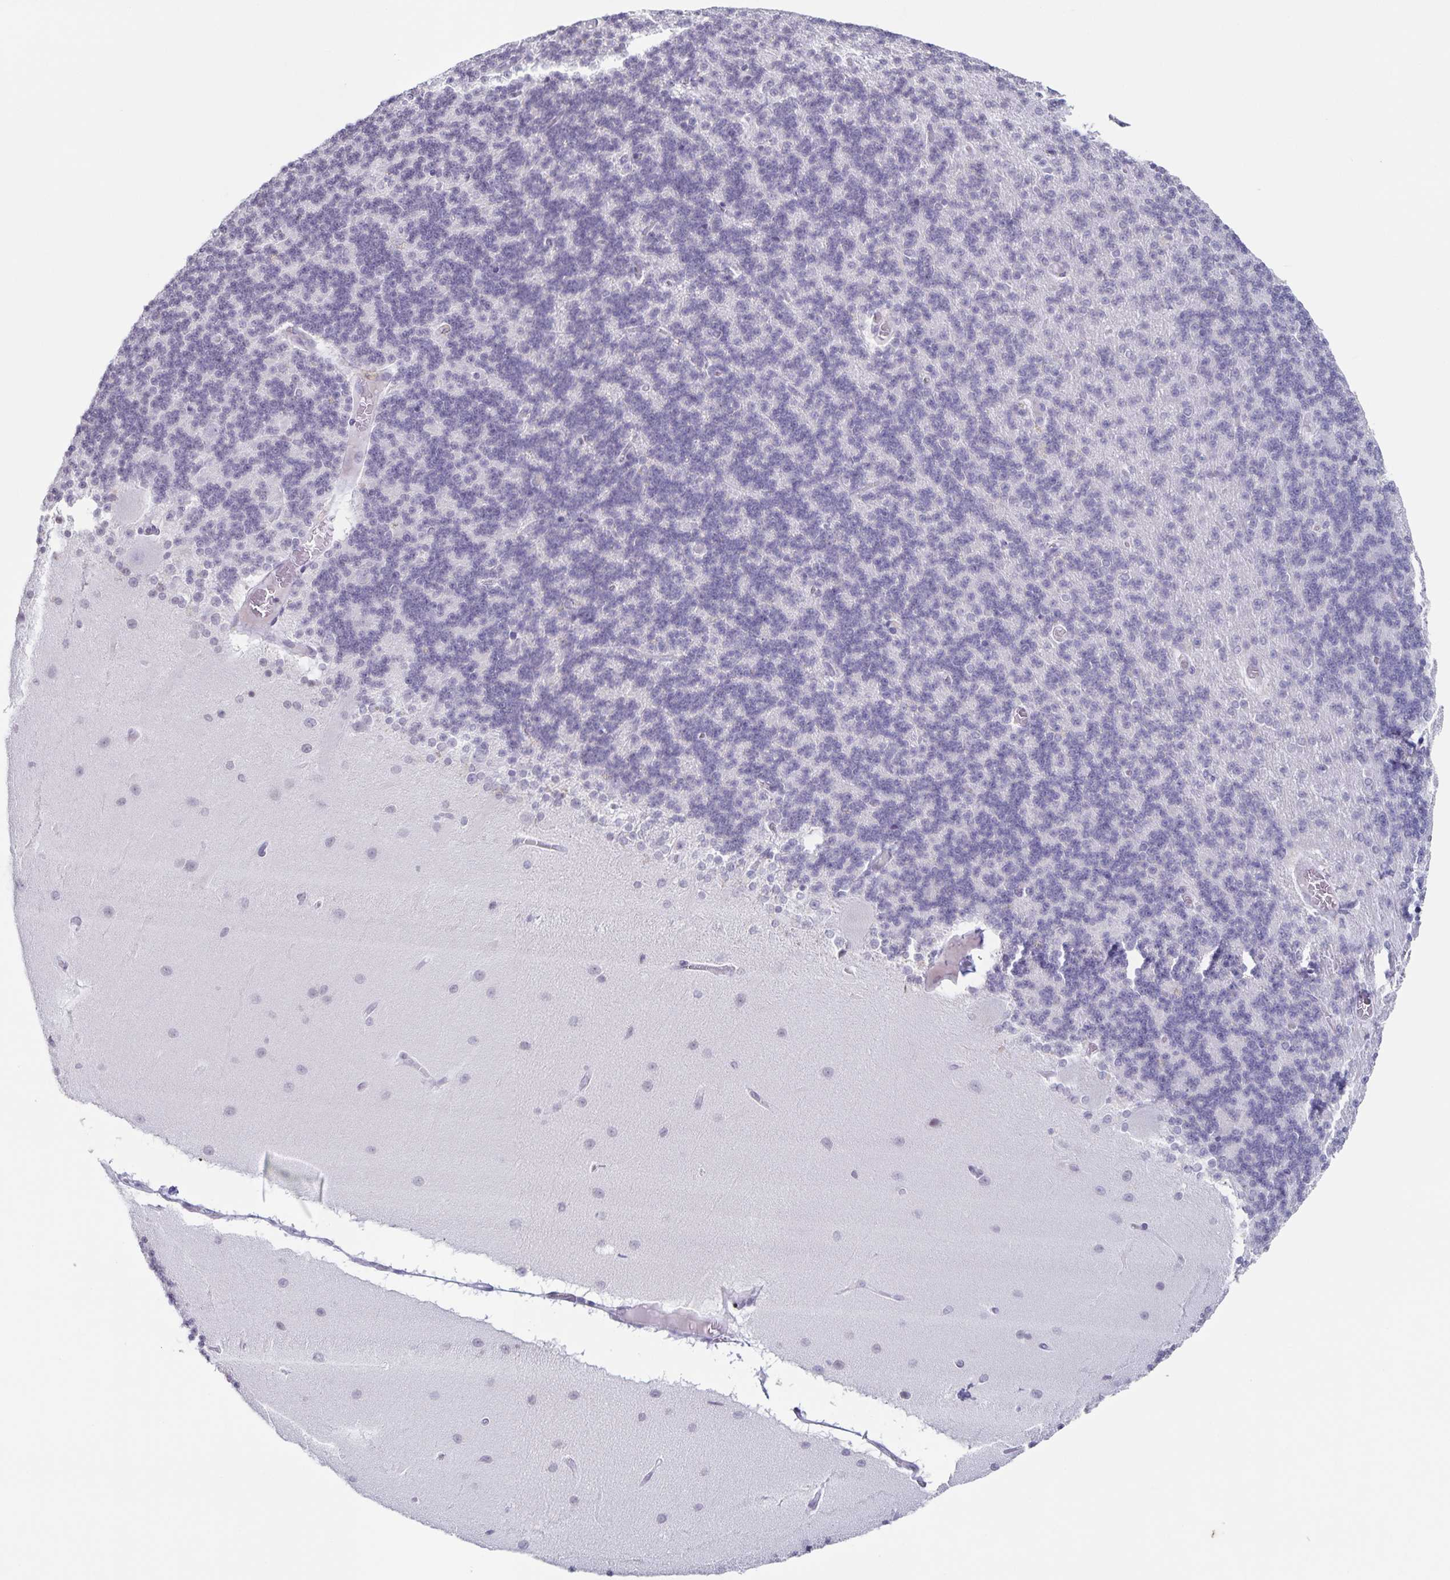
{"staining": {"intensity": "negative", "quantity": "none", "location": "none"}, "tissue": "cerebellum", "cell_type": "Cells in granular layer", "image_type": "normal", "snomed": [{"axis": "morphology", "description": "Normal tissue, NOS"}, {"axis": "topography", "description": "Cerebellum"}], "caption": "DAB (3,3'-diaminobenzidine) immunohistochemical staining of benign human cerebellum exhibits no significant expression in cells in granular layer.", "gene": "LCE6A", "patient": {"sex": "female", "age": 54}}